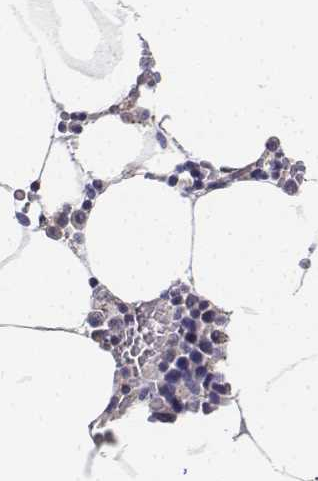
{"staining": {"intensity": "negative", "quantity": "none", "location": "none"}, "tissue": "bone marrow", "cell_type": "Hematopoietic cells", "image_type": "normal", "snomed": [{"axis": "morphology", "description": "Normal tissue, NOS"}, {"axis": "topography", "description": "Bone marrow"}], "caption": "Immunohistochemical staining of normal human bone marrow demonstrates no significant expression in hematopoietic cells. (Brightfield microscopy of DAB (3,3'-diaminobenzidine) immunohistochemistry (IHC) at high magnification).", "gene": "LGSN", "patient": {"sex": "female", "age": 52}}